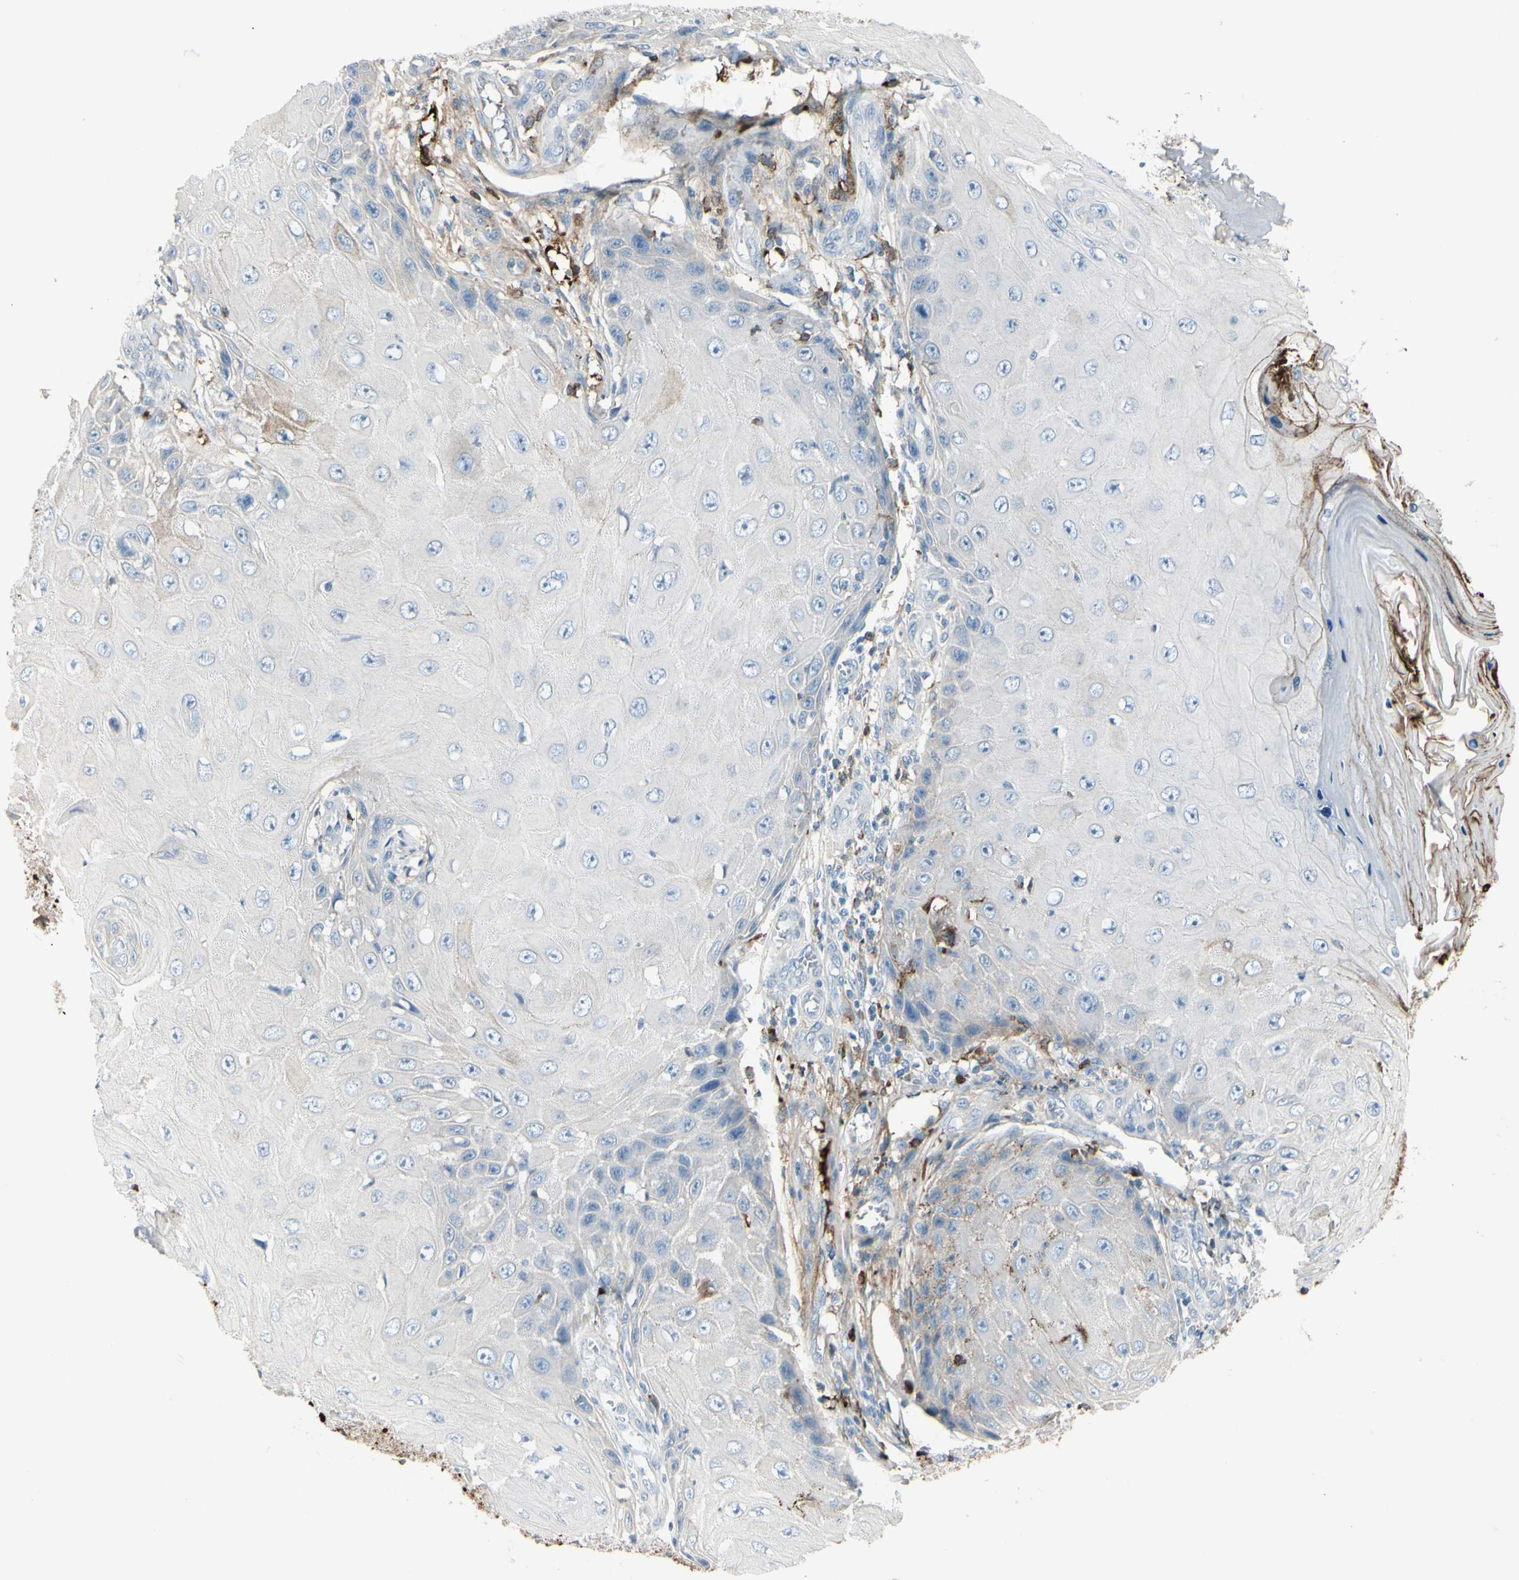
{"staining": {"intensity": "negative", "quantity": "none", "location": "none"}, "tissue": "skin cancer", "cell_type": "Tumor cells", "image_type": "cancer", "snomed": [{"axis": "morphology", "description": "Squamous cell carcinoma, NOS"}, {"axis": "topography", "description": "Skin"}], "caption": "A high-resolution image shows immunohistochemistry (IHC) staining of skin cancer, which demonstrates no significant positivity in tumor cells.", "gene": "IGHG1", "patient": {"sex": "female", "age": 73}}